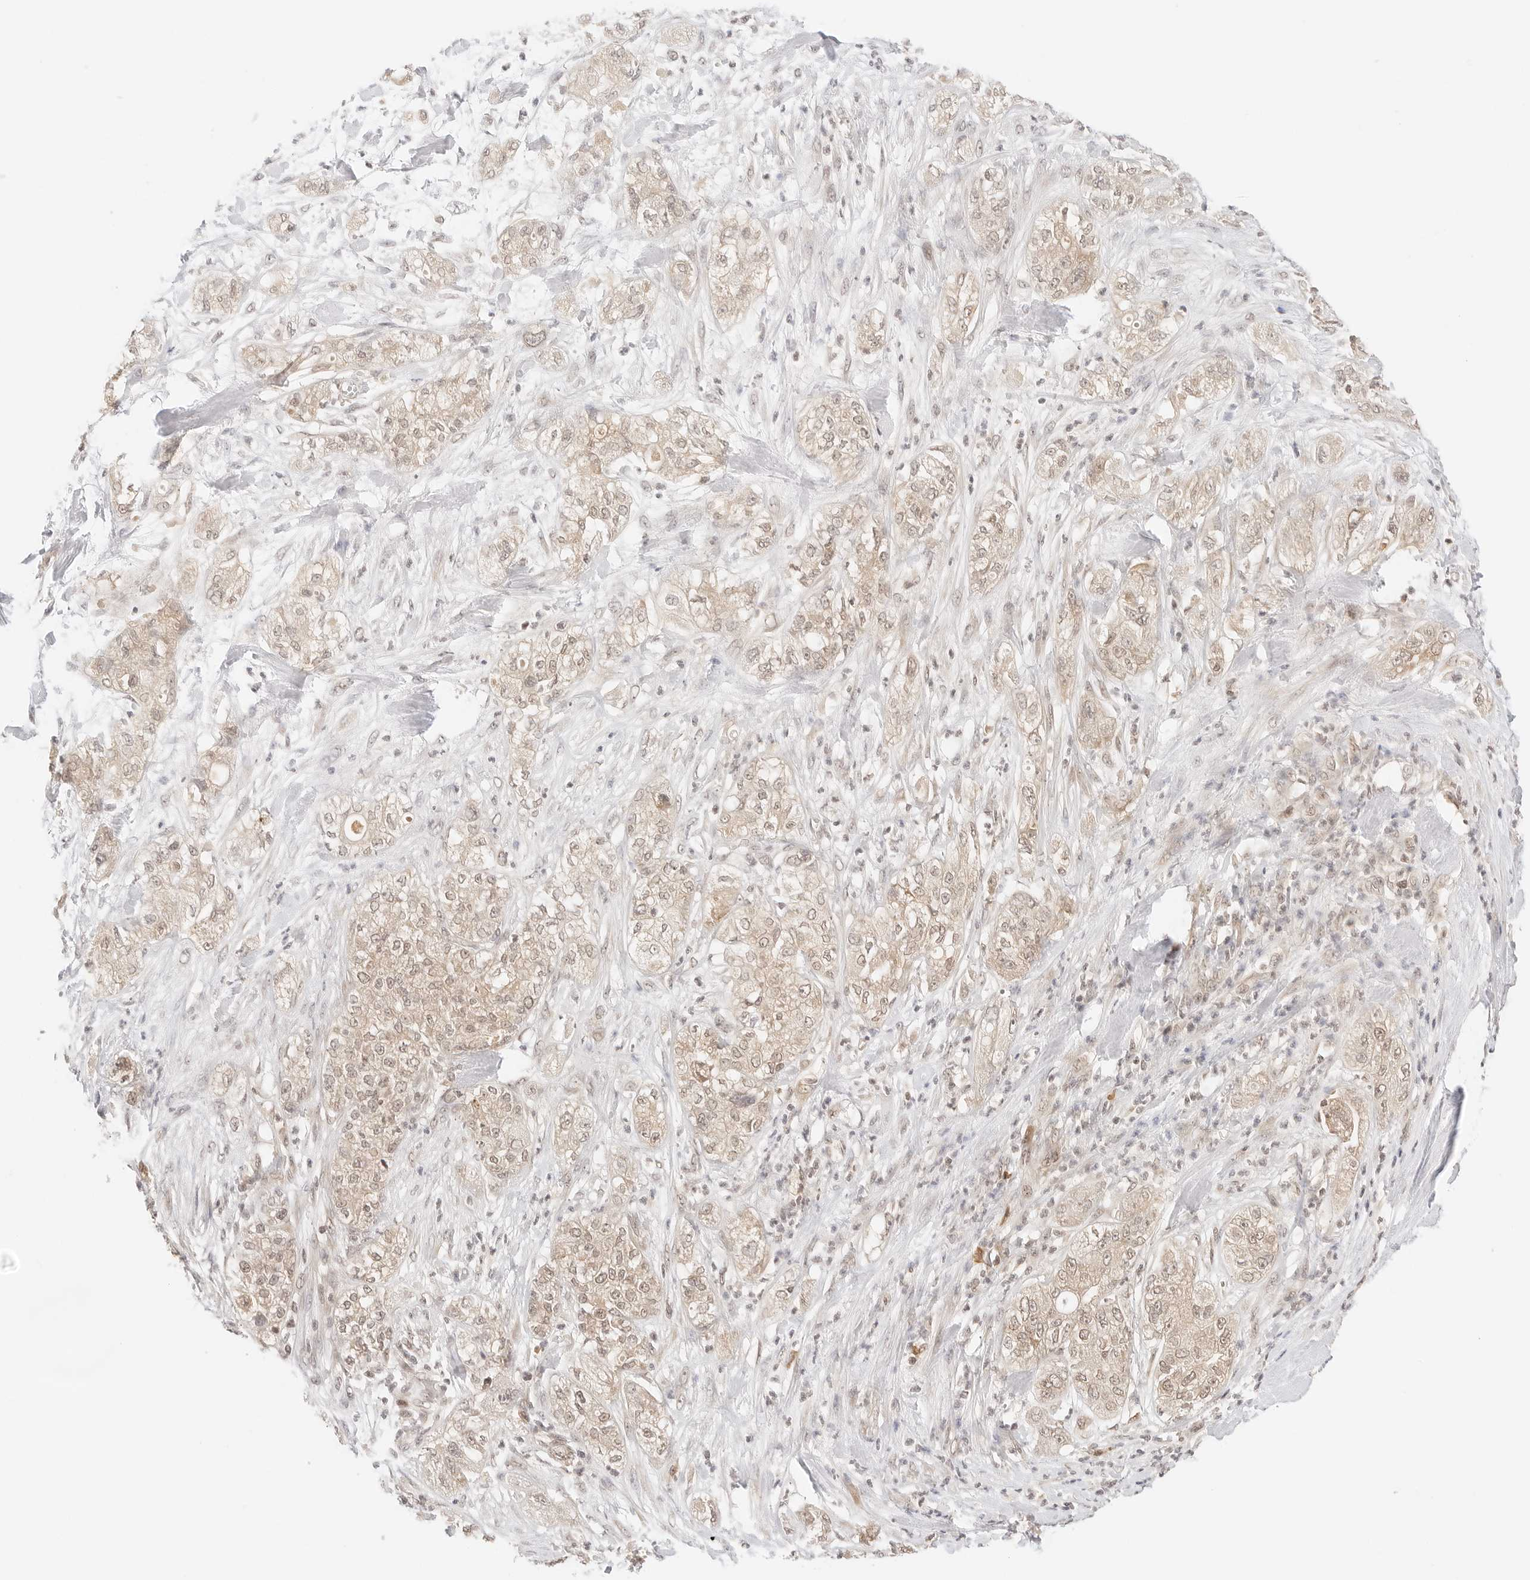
{"staining": {"intensity": "weak", "quantity": ">75%", "location": "cytoplasmic/membranous,nuclear"}, "tissue": "pancreatic cancer", "cell_type": "Tumor cells", "image_type": "cancer", "snomed": [{"axis": "morphology", "description": "Adenocarcinoma, NOS"}, {"axis": "topography", "description": "Pancreas"}], "caption": "Protein expression analysis of pancreatic cancer shows weak cytoplasmic/membranous and nuclear expression in about >75% of tumor cells.", "gene": "SEPTIN4", "patient": {"sex": "female", "age": 78}}